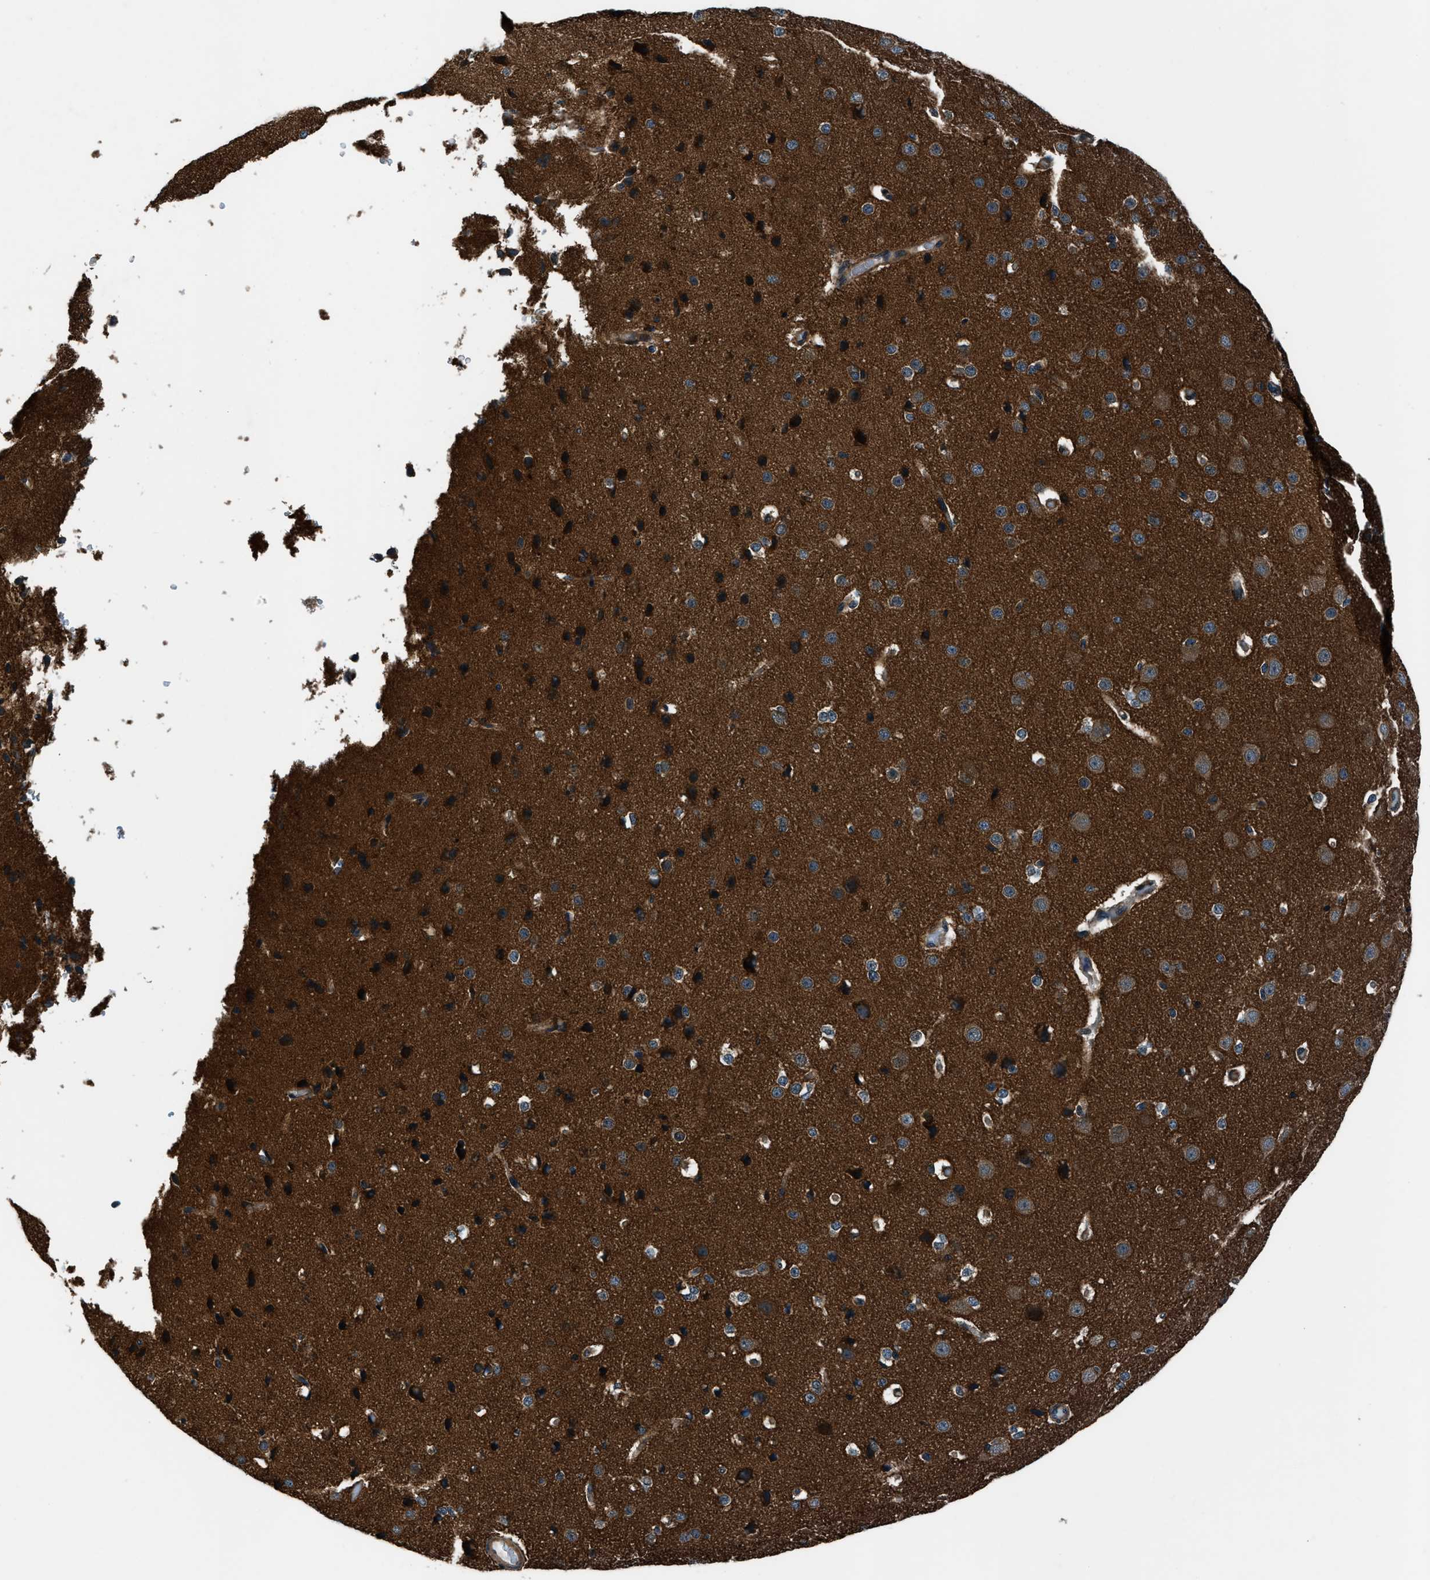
{"staining": {"intensity": "moderate", "quantity": ">75%", "location": "cytoplasmic/membranous"}, "tissue": "cerebral cortex", "cell_type": "Endothelial cells", "image_type": "normal", "snomed": [{"axis": "morphology", "description": "Normal tissue, NOS"}, {"axis": "morphology", "description": "Developmental malformation"}, {"axis": "topography", "description": "Cerebral cortex"}], "caption": "Protein expression by IHC displays moderate cytoplasmic/membranous staining in approximately >75% of endothelial cells in normal cerebral cortex. The protein of interest is stained brown, and the nuclei are stained in blue (DAB (3,3'-diaminobenzidine) IHC with brightfield microscopy, high magnification).", "gene": "ARHGEF11", "patient": {"sex": "female", "age": 30}}